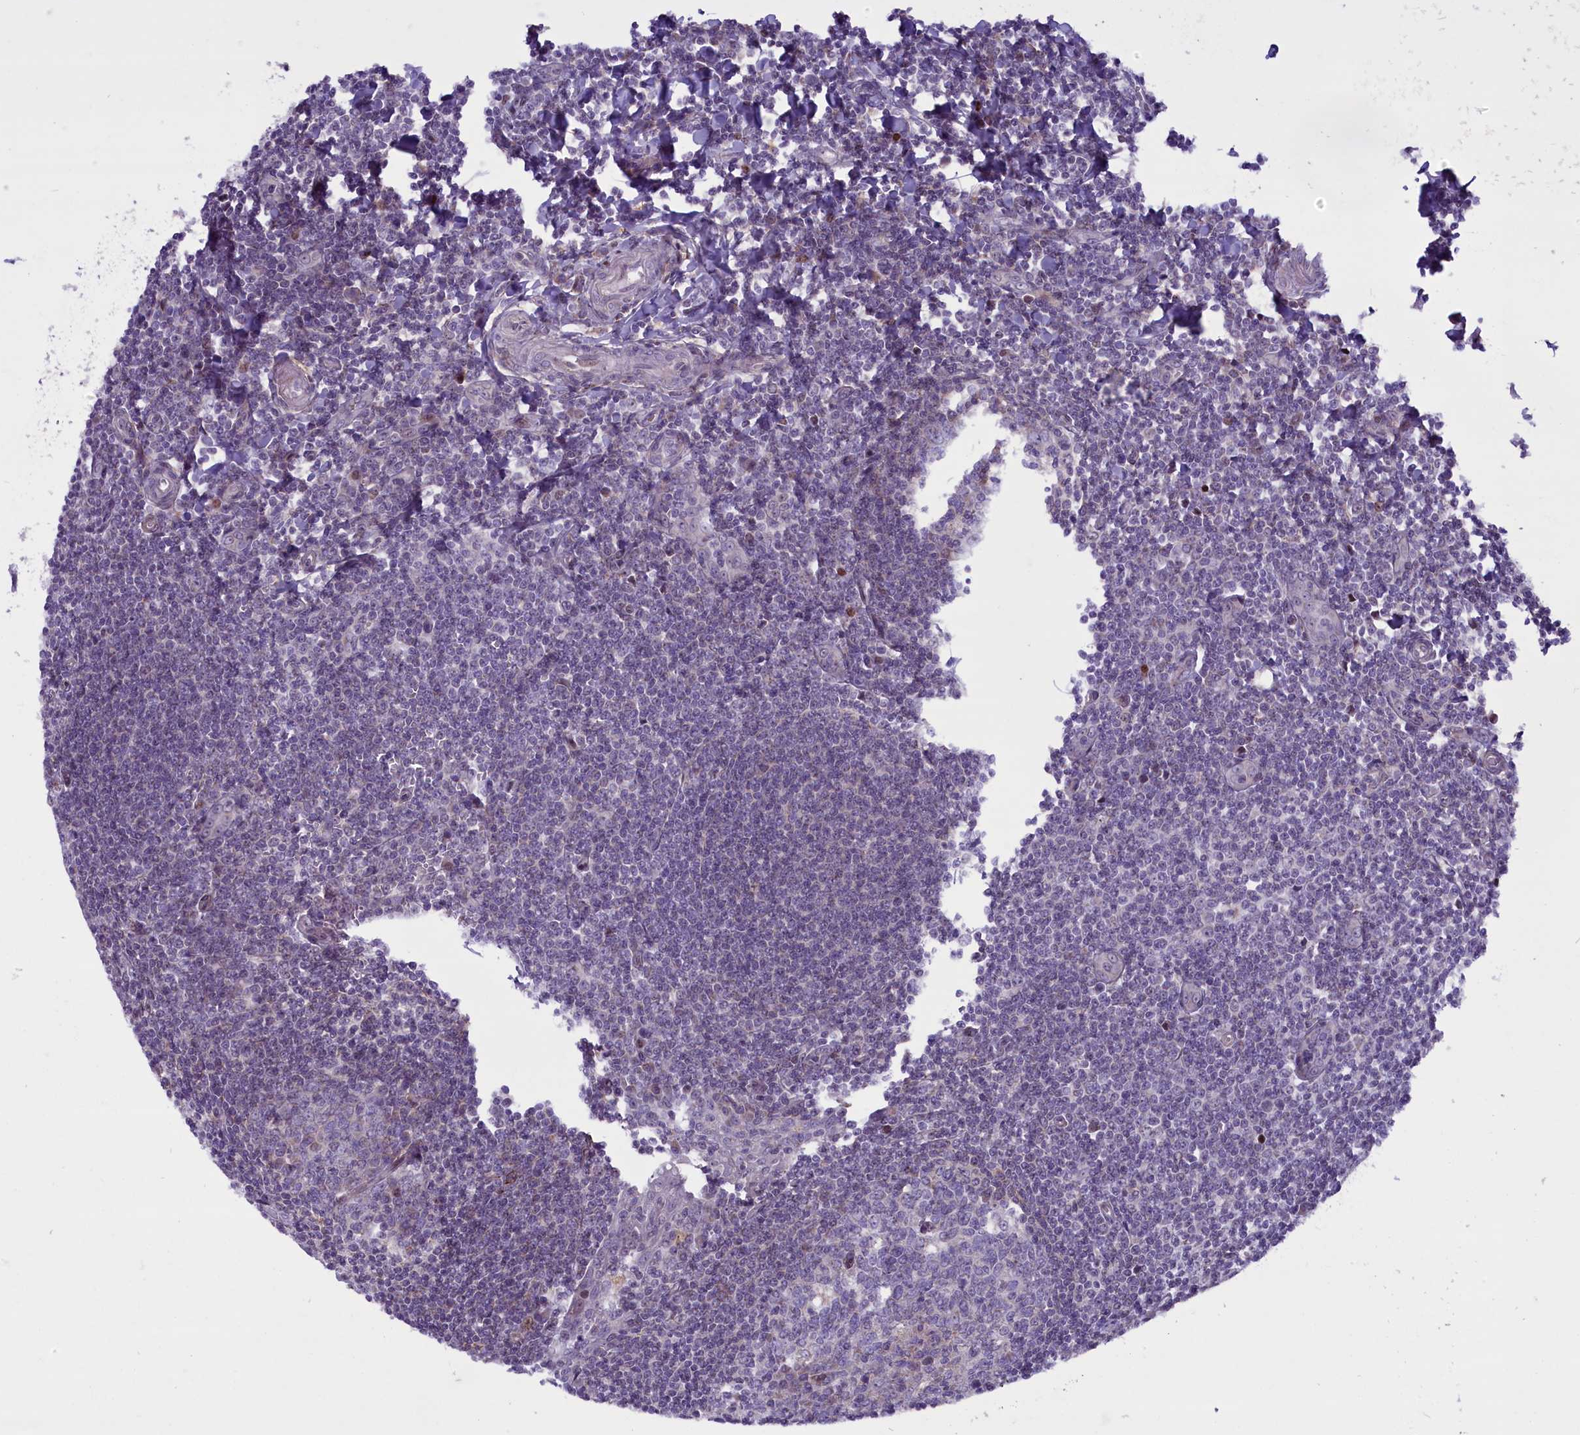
{"staining": {"intensity": "weak", "quantity": "<25%", "location": "cytoplasmic/membranous"}, "tissue": "tonsil", "cell_type": "Germinal center cells", "image_type": "normal", "snomed": [{"axis": "morphology", "description": "Normal tissue, NOS"}, {"axis": "topography", "description": "Tonsil"}], "caption": "Germinal center cells are negative for brown protein staining in benign tonsil. (Brightfield microscopy of DAB (3,3'-diaminobenzidine) IHC at high magnification).", "gene": "MIEF2", "patient": {"sex": "male", "age": 27}}